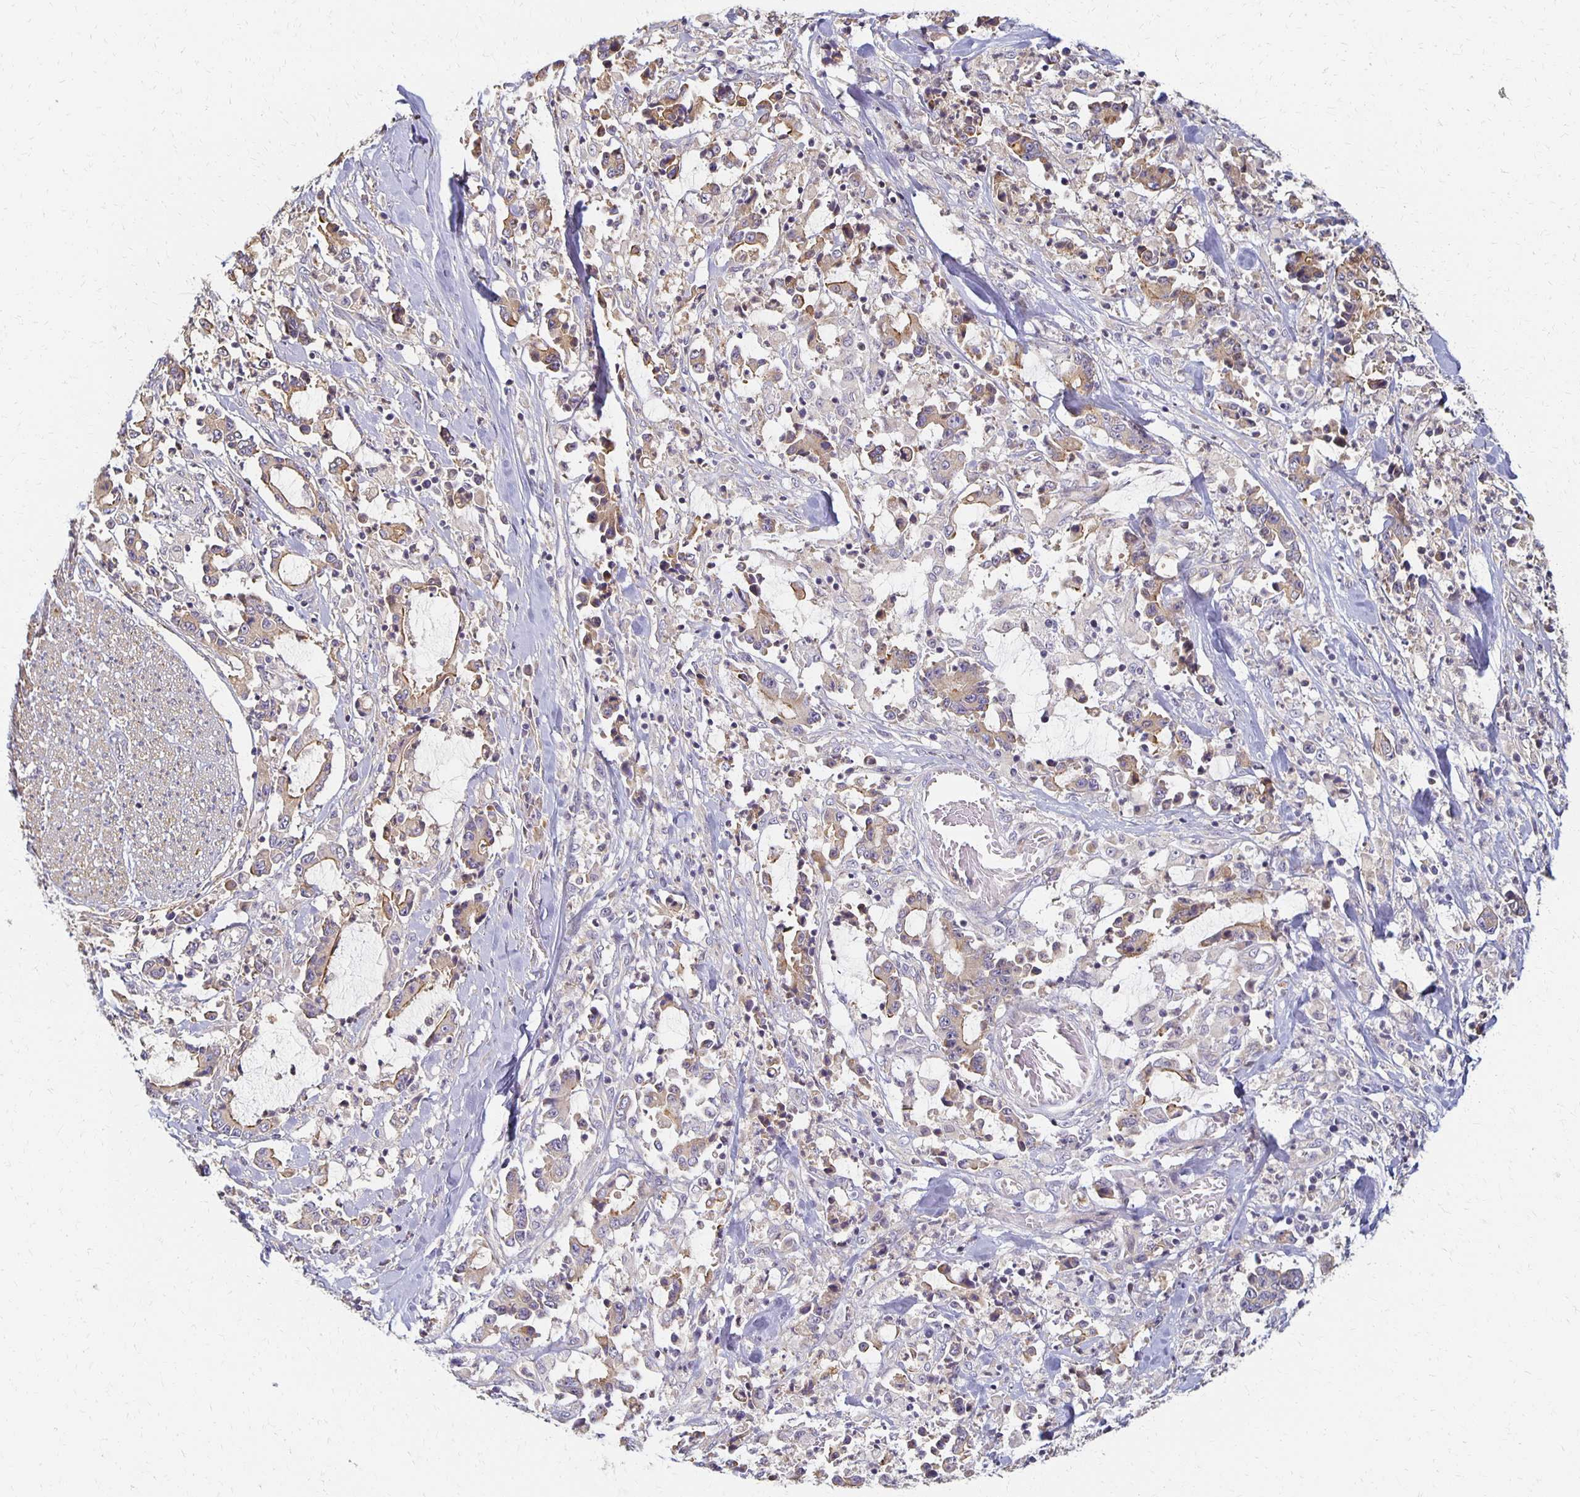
{"staining": {"intensity": "weak", "quantity": "25%-75%", "location": "cytoplasmic/membranous"}, "tissue": "stomach cancer", "cell_type": "Tumor cells", "image_type": "cancer", "snomed": [{"axis": "morphology", "description": "Adenocarcinoma, NOS"}, {"axis": "topography", "description": "Stomach, upper"}], "caption": "Immunohistochemistry (IHC) image of adenocarcinoma (stomach) stained for a protein (brown), which demonstrates low levels of weak cytoplasmic/membranous staining in approximately 25%-75% of tumor cells.", "gene": "SORL1", "patient": {"sex": "male", "age": 68}}